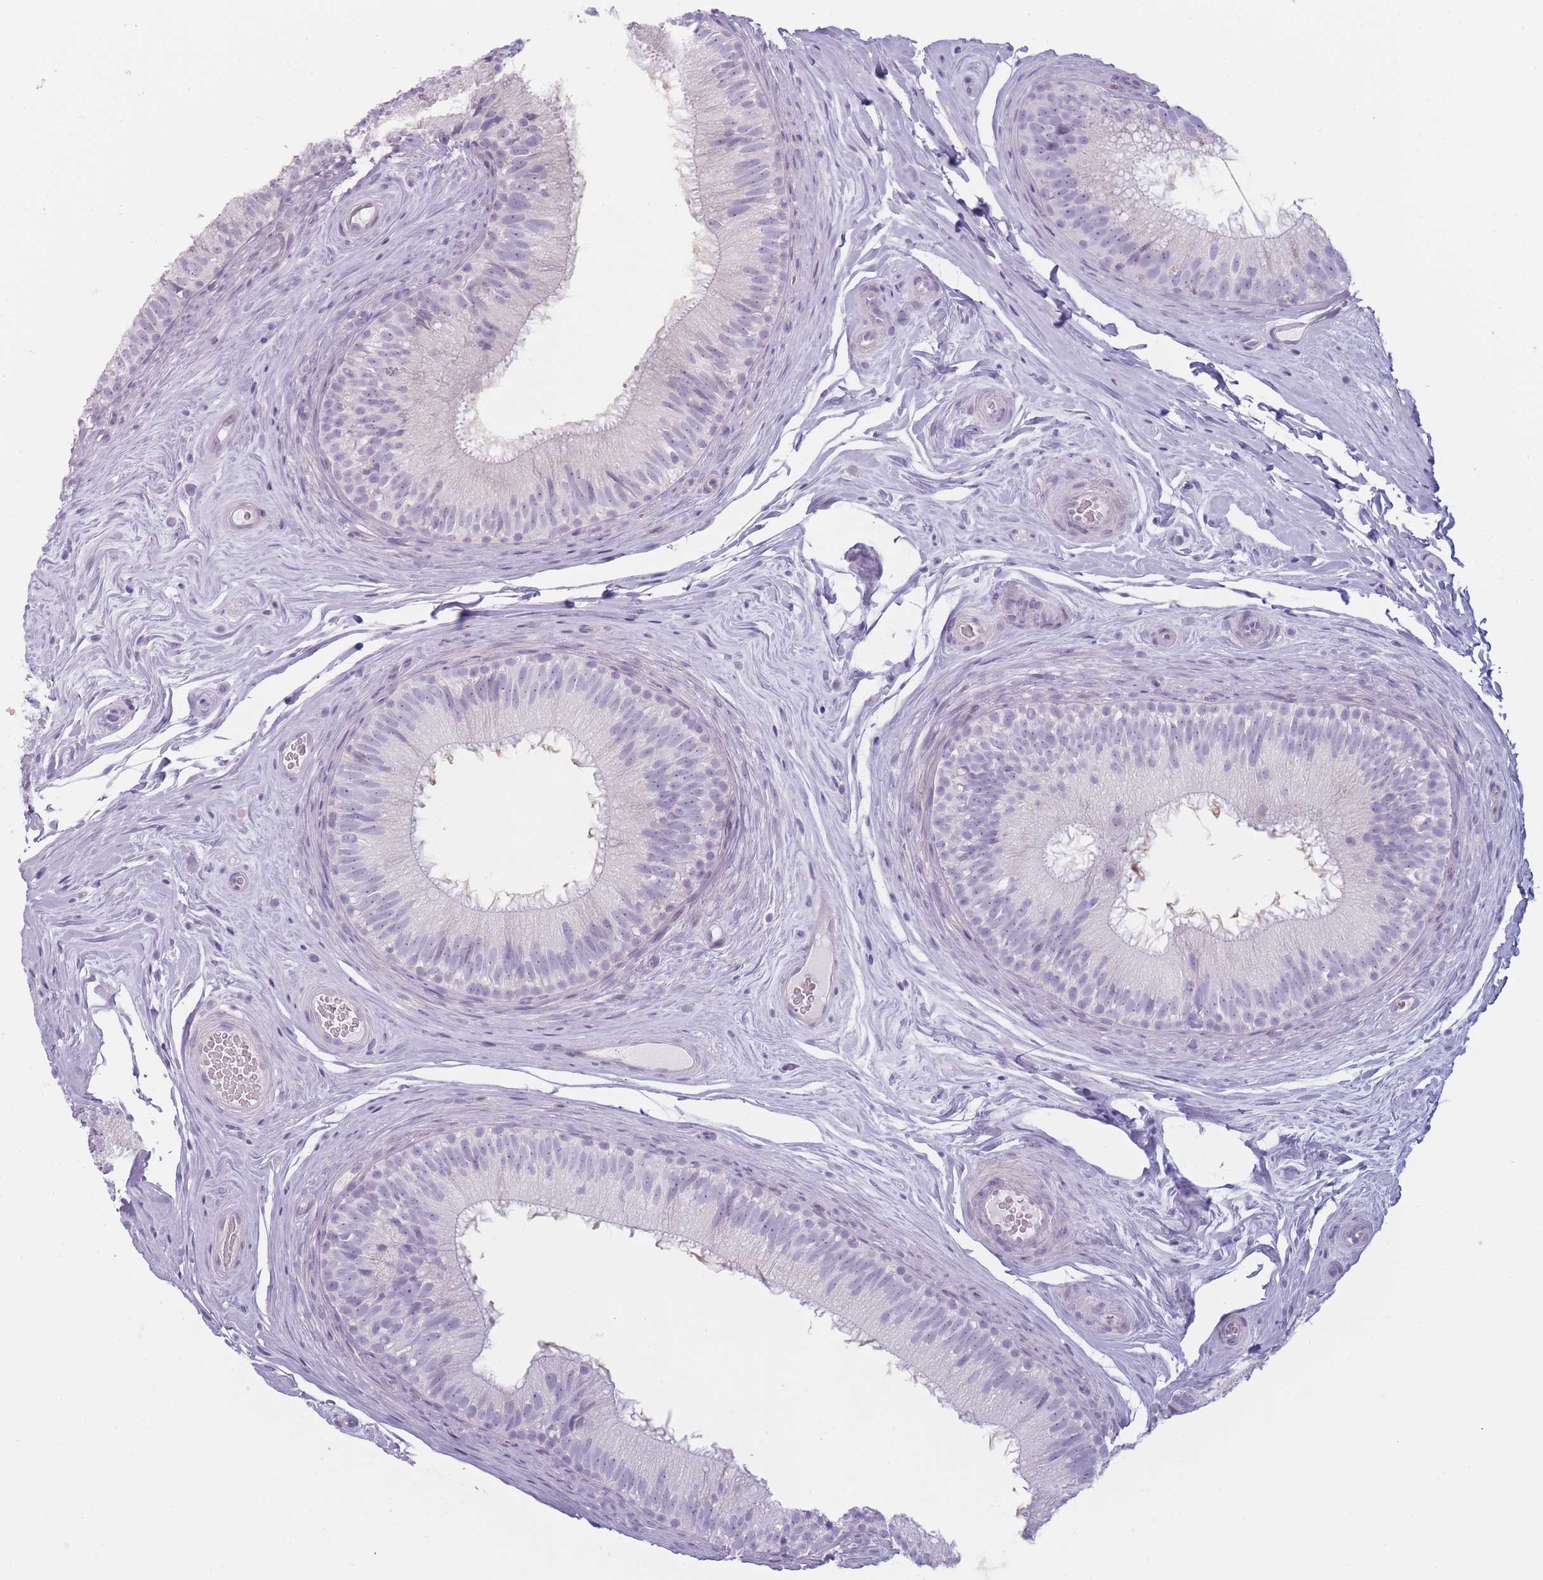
{"staining": {"intensity": "negative", "quantity": "none", "location": "none"}, "tissue": "epididymis", "cell_type": "Glandular cells", "image_type": "normal", "snomed": [{"axis": "morphology", "description": "Normal tissue, NOS"}, {"axis": "topography", "description": "Epididymis"}], "caption": "The immunohistochemistry micrograph has no significant expression in glandular cells of epididymis. (DAB (3,3'-diaminobenzidine) immunohistochemistry, high magnification).", "gene": "PLEKHG2", "patient": {"sex": "male", "age": 34}}